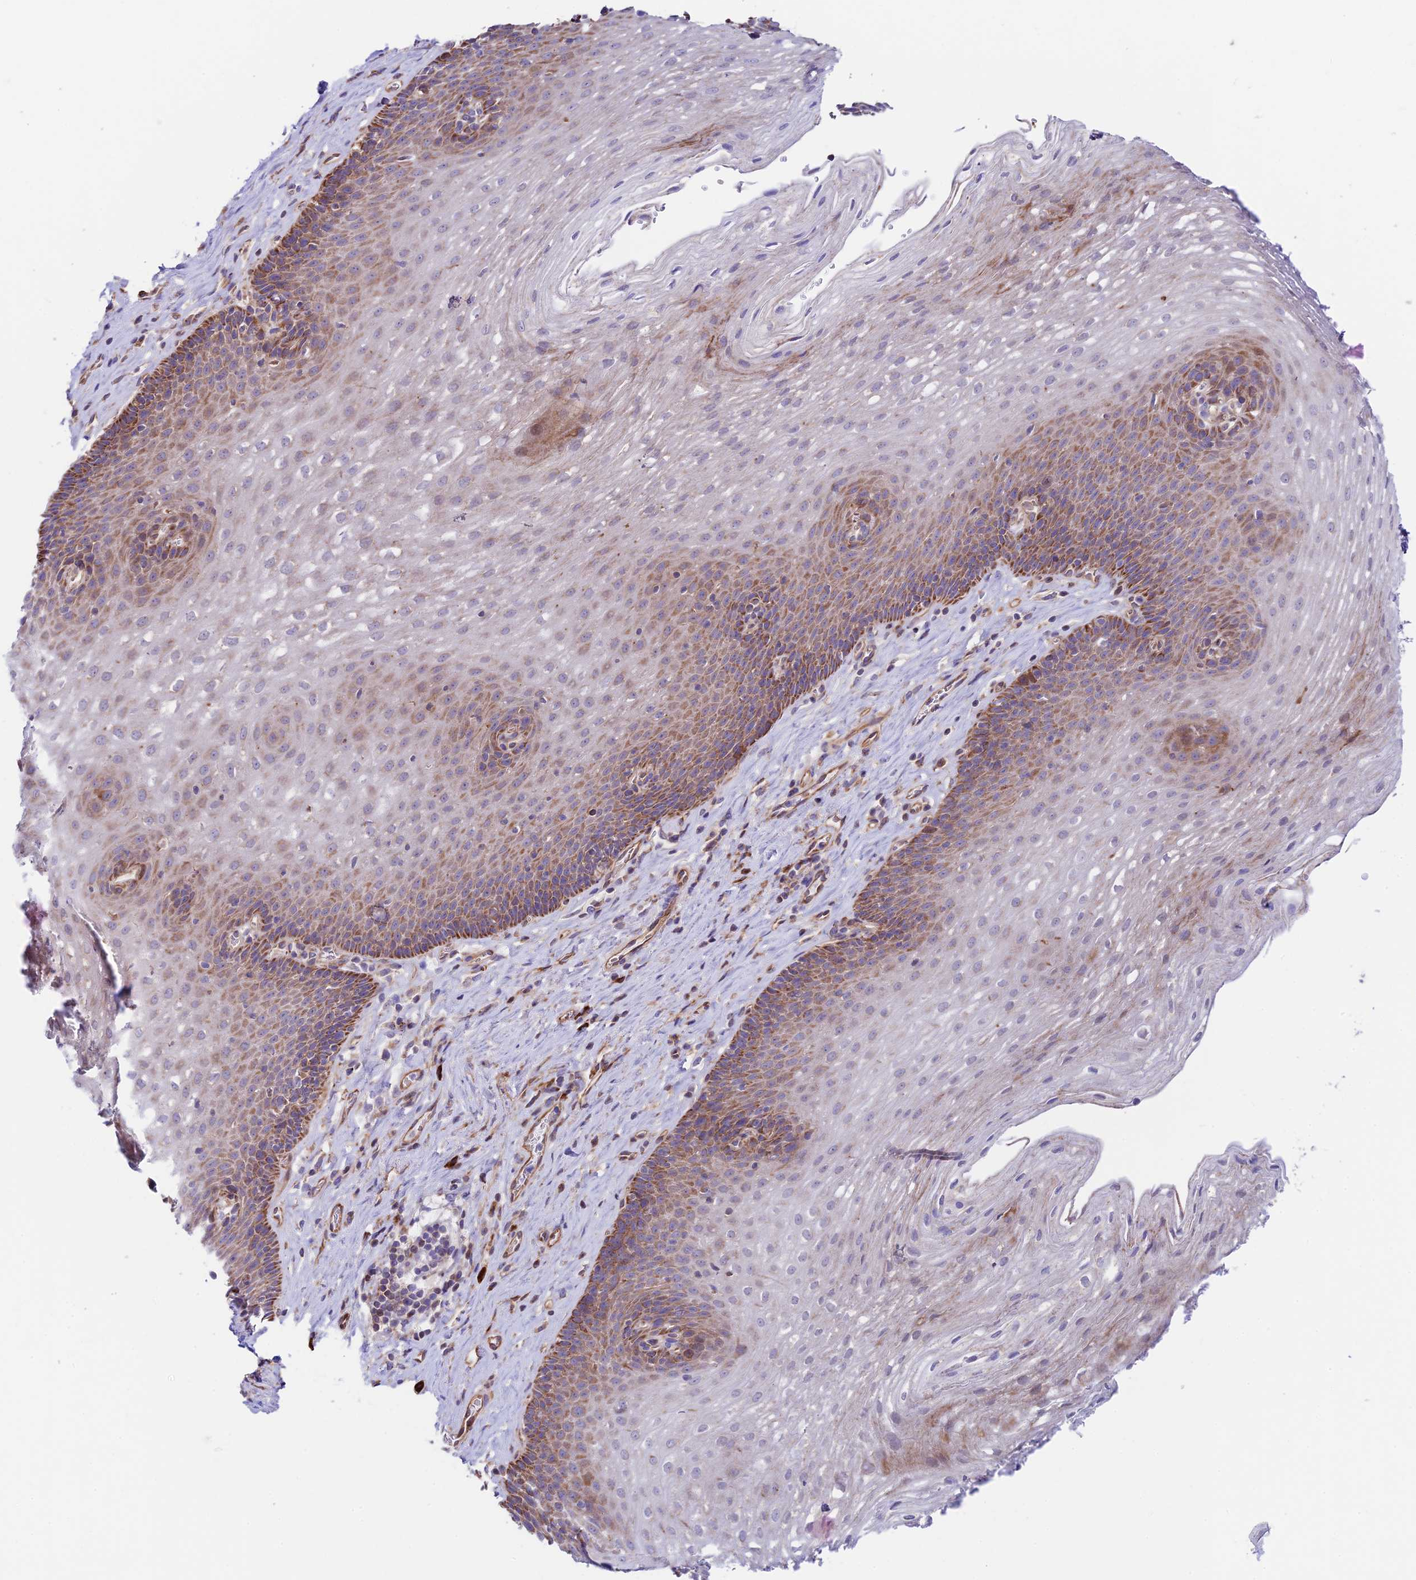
{"staining": {"intensity": "moderate", "quantity": "25%-75%", "location": "cytoplasmic/membranous"}, "tissue": "esophagus", "cell_type": "Squamous epithelial cells", "image_type": "normal", "snomed": [{"axis": "morphology", "description": "Normal tissue, NOS"}, {"axis": "topography", "description": "Esophagus"}], "caption": "This photomicrograph shows IHC staining of benign human esophagus, with medium moderate cytoplasmic/membranous expression in approximately 25%-75% of squamous epithelial cells.", "gene": "VPS13C", "patient": {"sex": "male", "age": 60}}